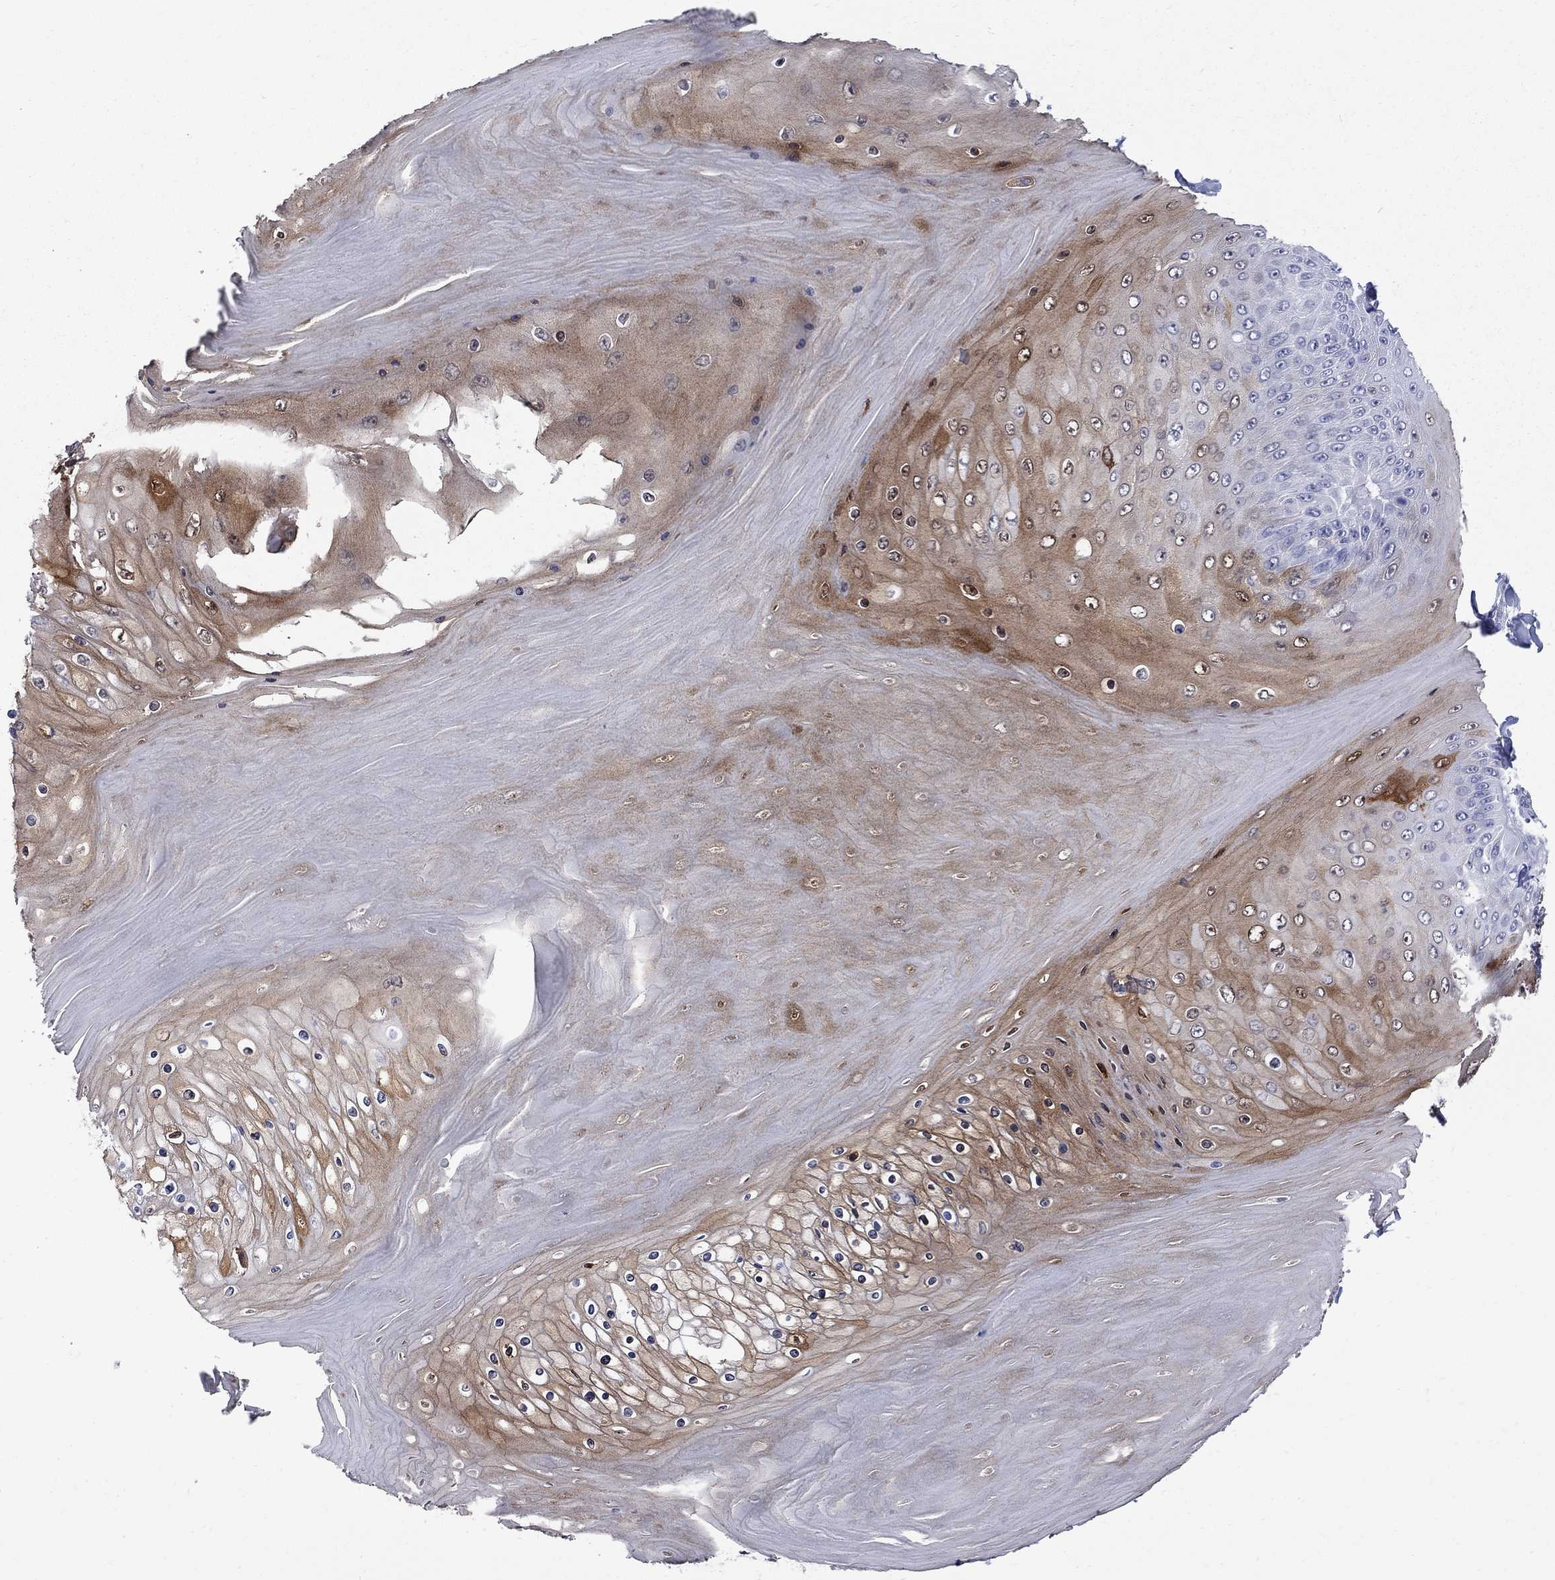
{"staining": {"intensity": "moderate", "quantity": "25%-75%", "location": "cytoplasmic/membranous"}, "tissue": "skin cancer", "cell_type": "Tumor cells", "image_type": "cancer", "snomed": [{"axis": "morphology", "description": "Squamous cell carcinoma, NOS"}, {"axis": "topography", "description": "Skin"}], "caption": "A histopathology image of skin squamous cell carcinoma stained for a protein shows moderate cytoplasmic/membranous brown staining in tumor cells.", "gene": "SERPINB2", "patient": {"sex": "male", "age": 62}}